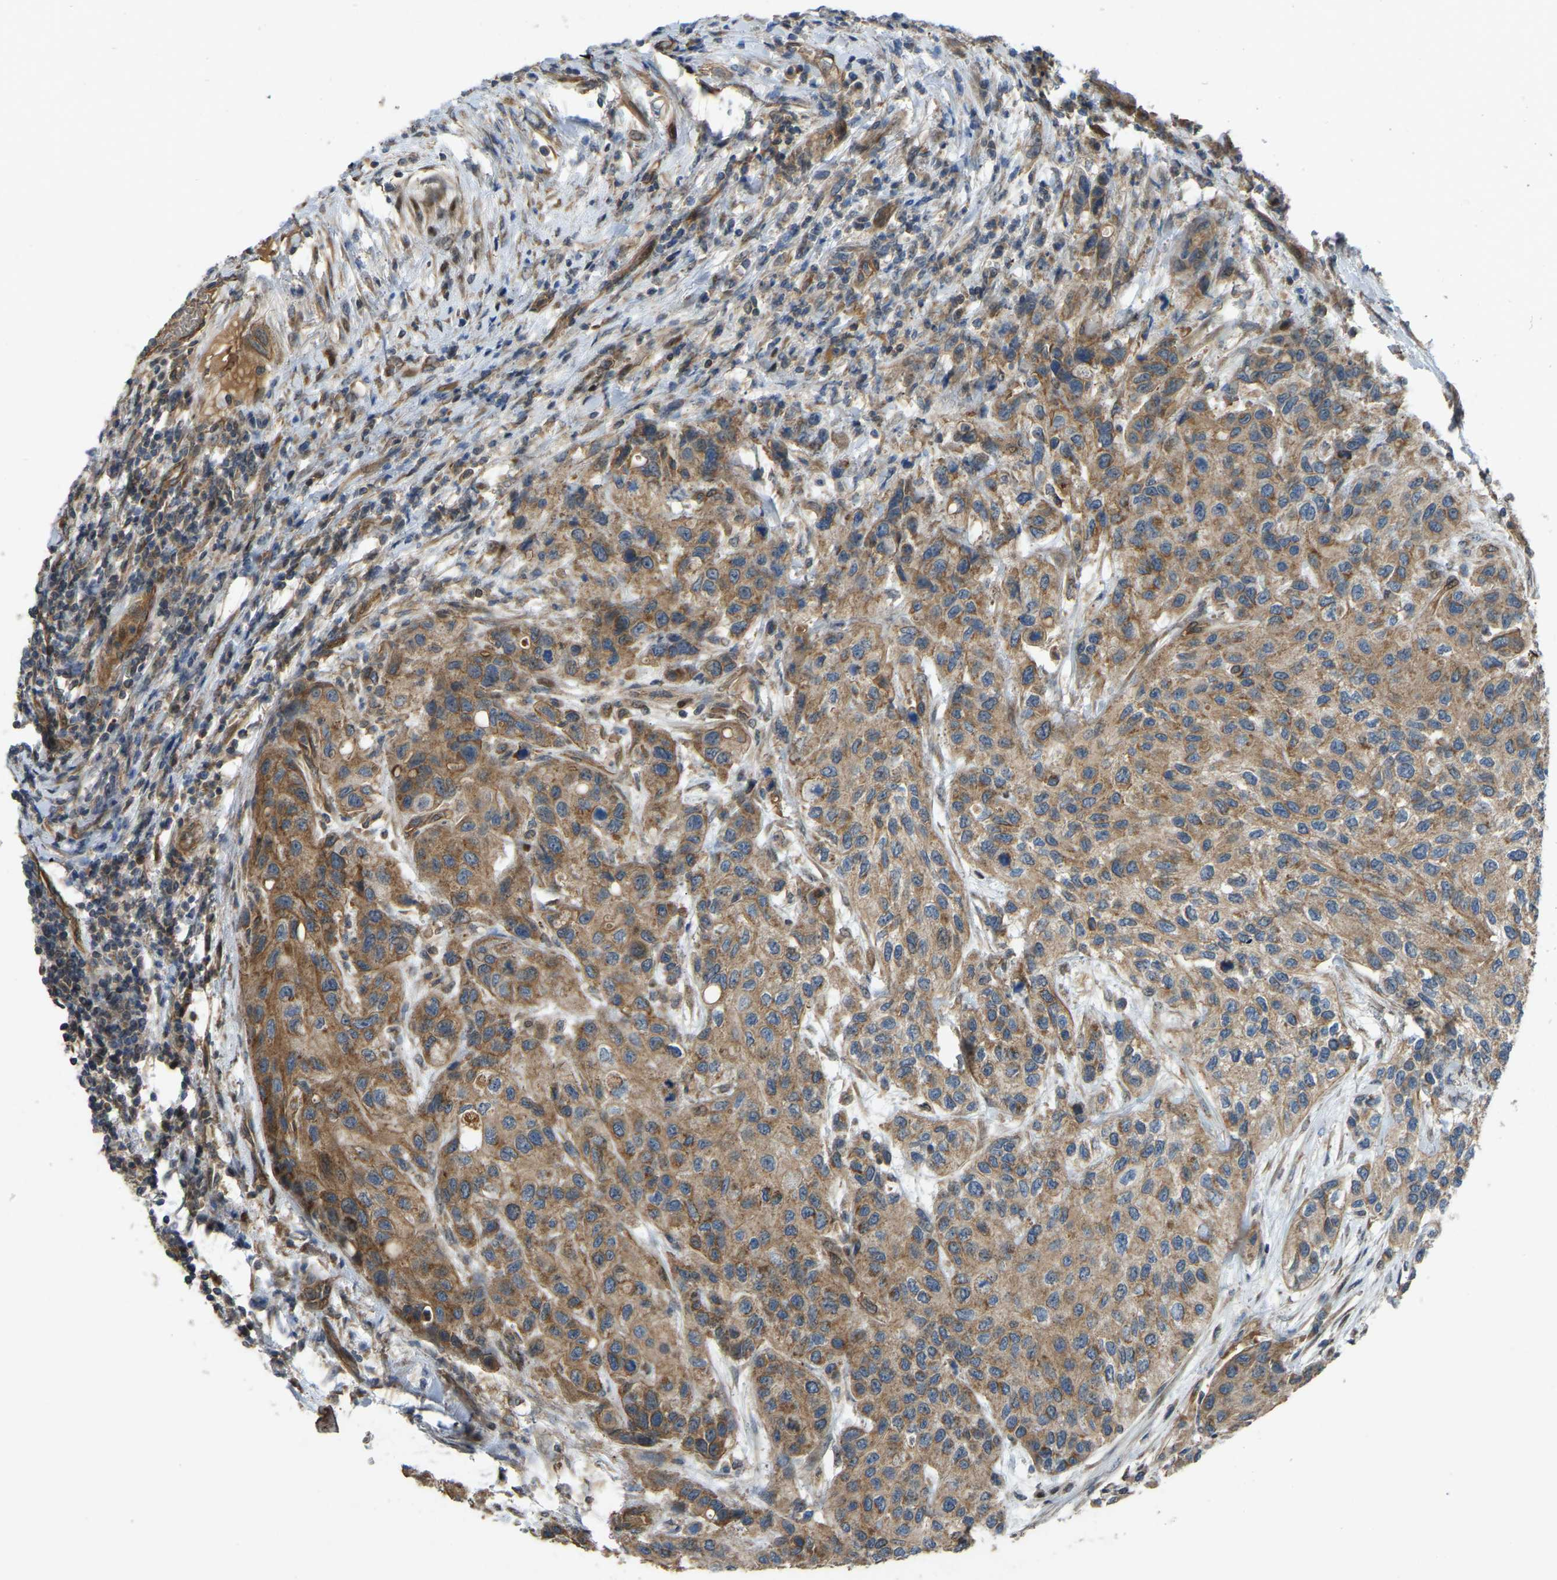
{"staining": {"intensity": "moderate", "quantity": ">75%", "location": "cytoplasmic/membranous"}, "tissue": "urothelial cancer", "cell_type": "Tumor cells", "image_type": "cancer", "snomed": [{"axis": "morphology", "description": "Urothelial carcinoma, High grade"}, {"axis": "topography", "description": "Urinary bladder"}], "caption": "Immunohistochemical staining of human urothelial cancer displays moderate cytoplasmic/membranous protein staining in about >75% of tumor cells.", "gene": "C21orf91", "patient": {"sex": "female", "age": 56}}